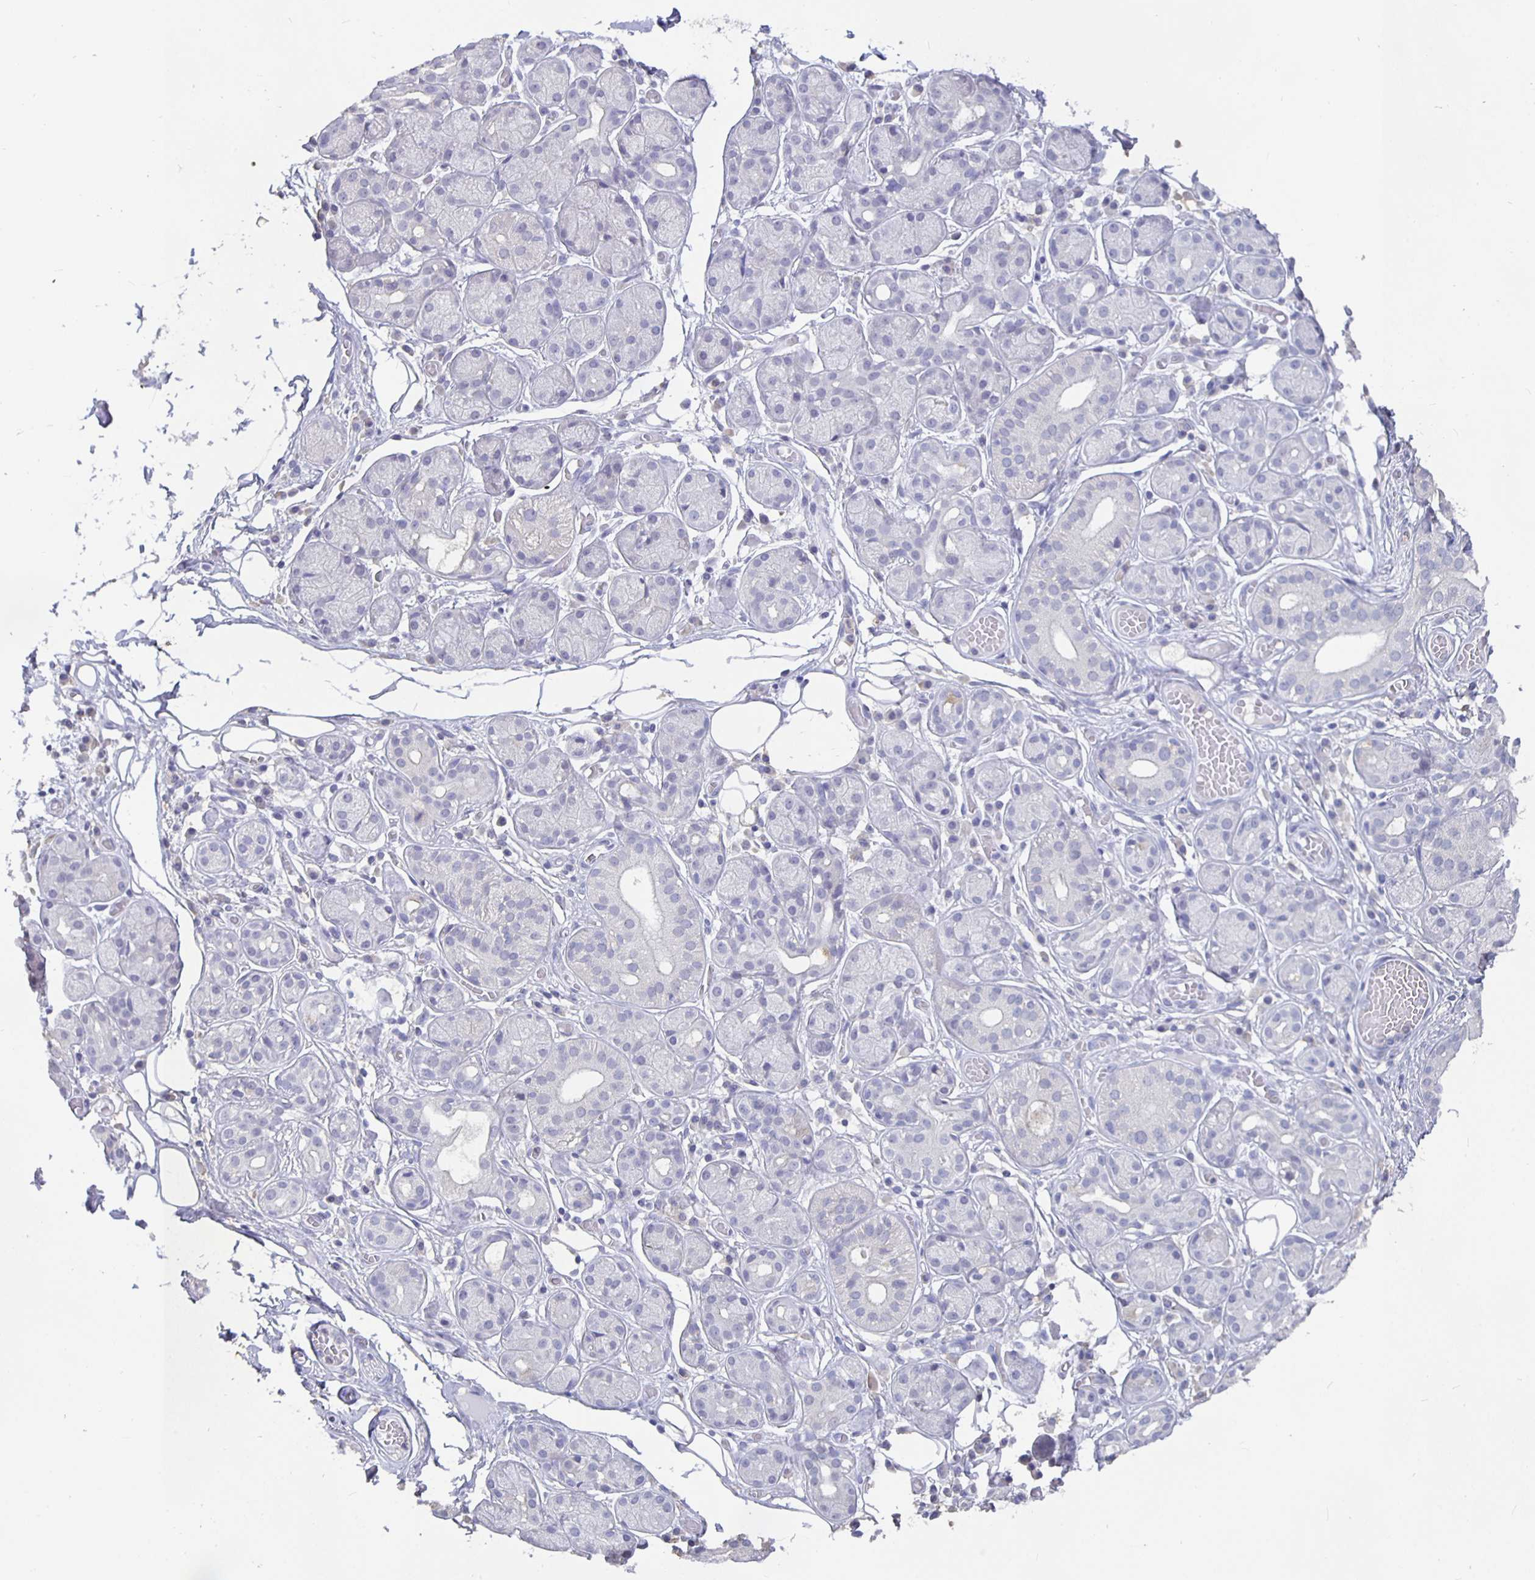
{"staining": {"intensity": "negative", "quantity": "none", "location": "none"}, "tissue": "salivary gland", "cell_type": "Glandular cells", "image_type": "normal", "snomed": [{"axis": "morphology", "description": "Normal tissue, NOS"}, {"axis": "topography", "description": "Salivary gland"}, {"axis": "topography", "description": "Peripheral nerve tissue"}], "caption": "Glandular cells show no significant positivity in normal salivary gland. (DAB IHC with hematoxylin counter stain).", "gene": "GPX4", "patient": {"sex": "male", "age": 71}}